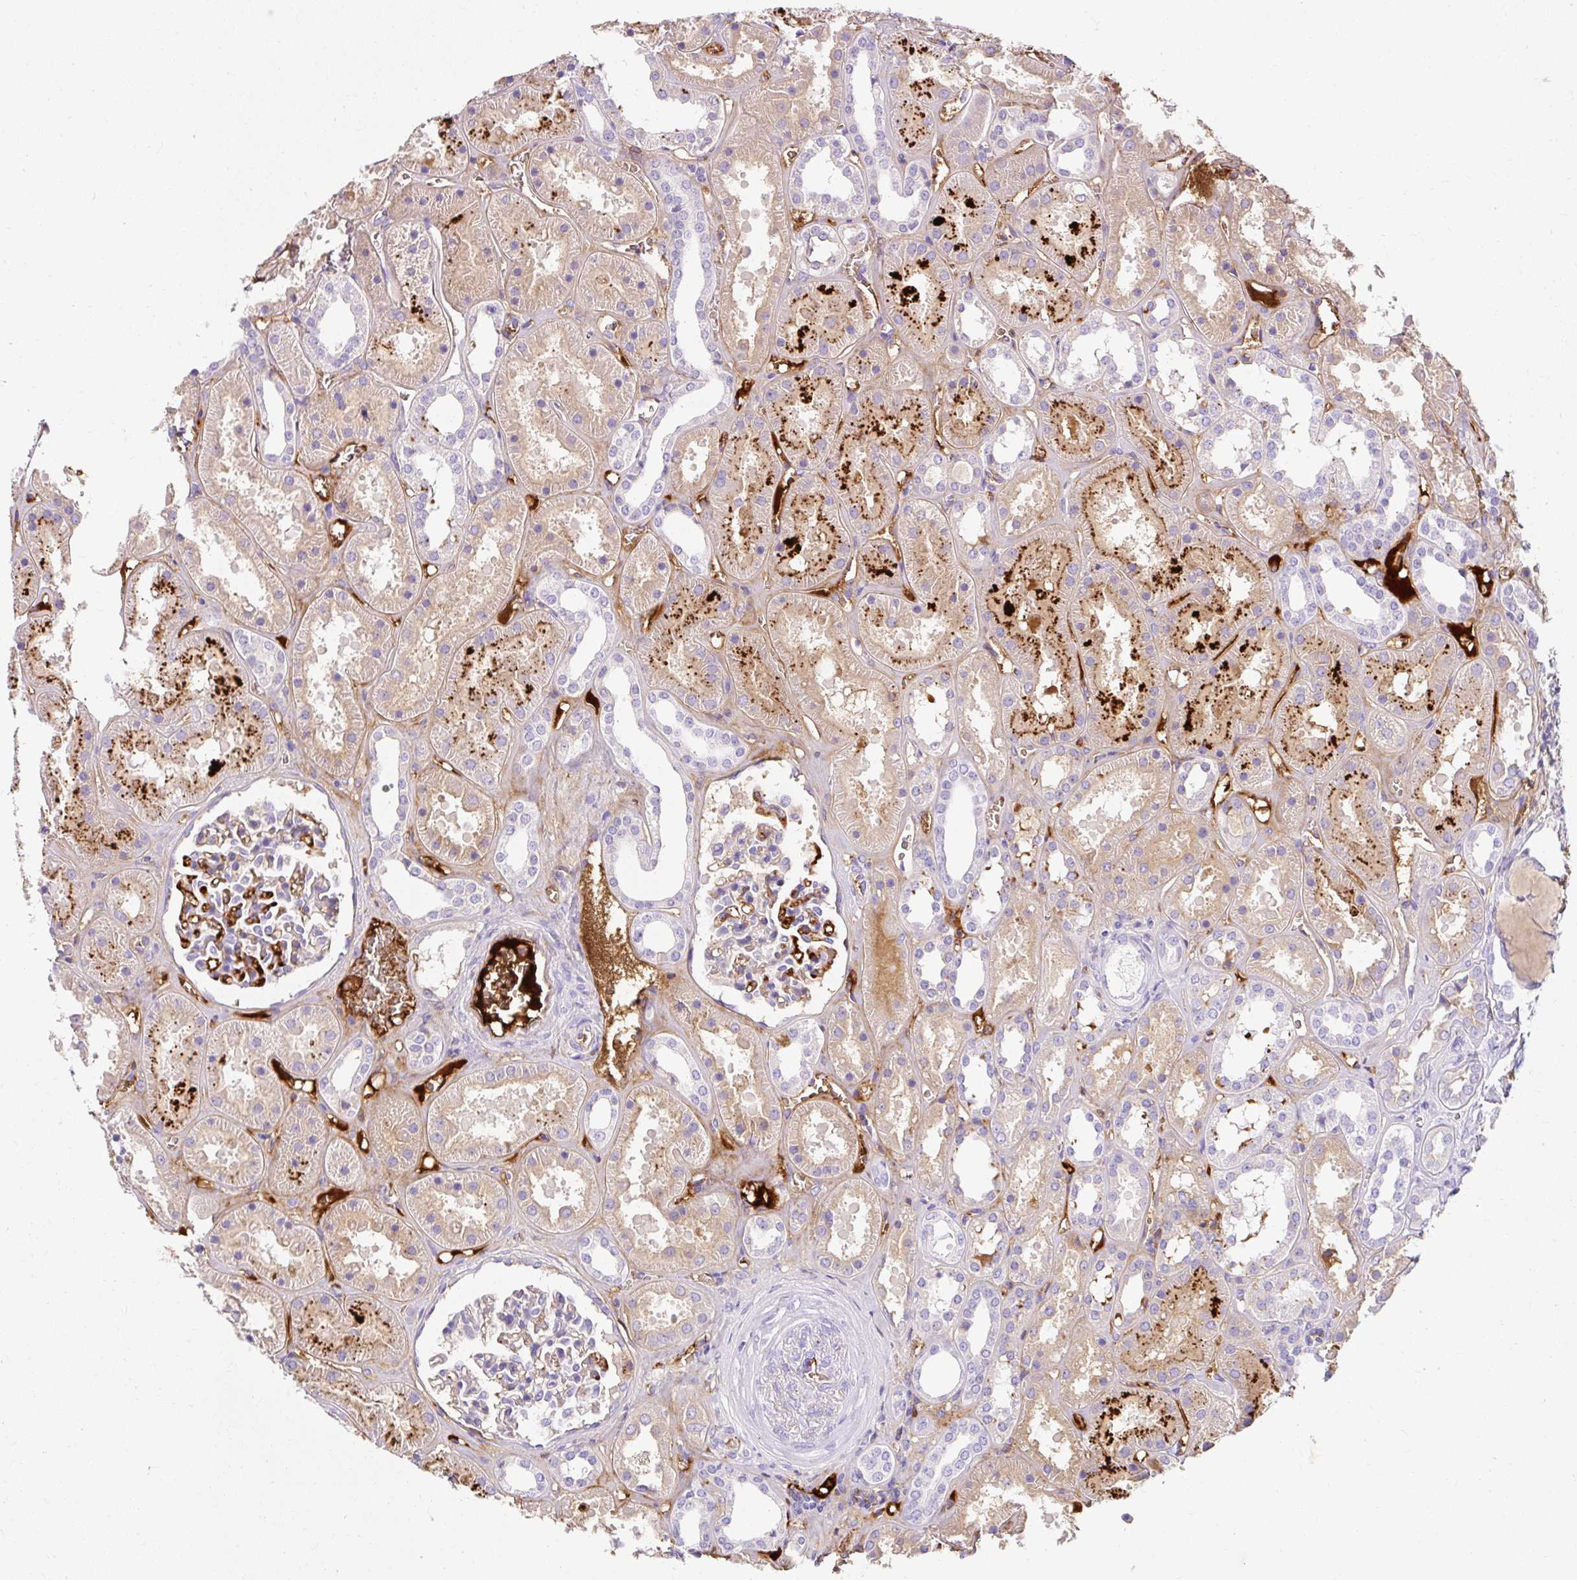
{"staining": {"intensity": "moderate", "quantity": "<25%", "location": "cytoplasmic/membranous"}, "tissue": "kidney", "cell_type": "Cells in glomeruli", "image_type": "normal", "snomed": [{"axis": "morphology", "description": "Normal tissue, NOS"}, {"axis": "topography", "description": "Kidney"}], "caption": "Immunohistochemical staining of normal kidney exhibits <25% levels of moderate cytoplasmic/membranous protein expression in about <25% of cells in glomeruli.", "gene": "APOC2", "patient": {"sex": "female", "age": 41}}